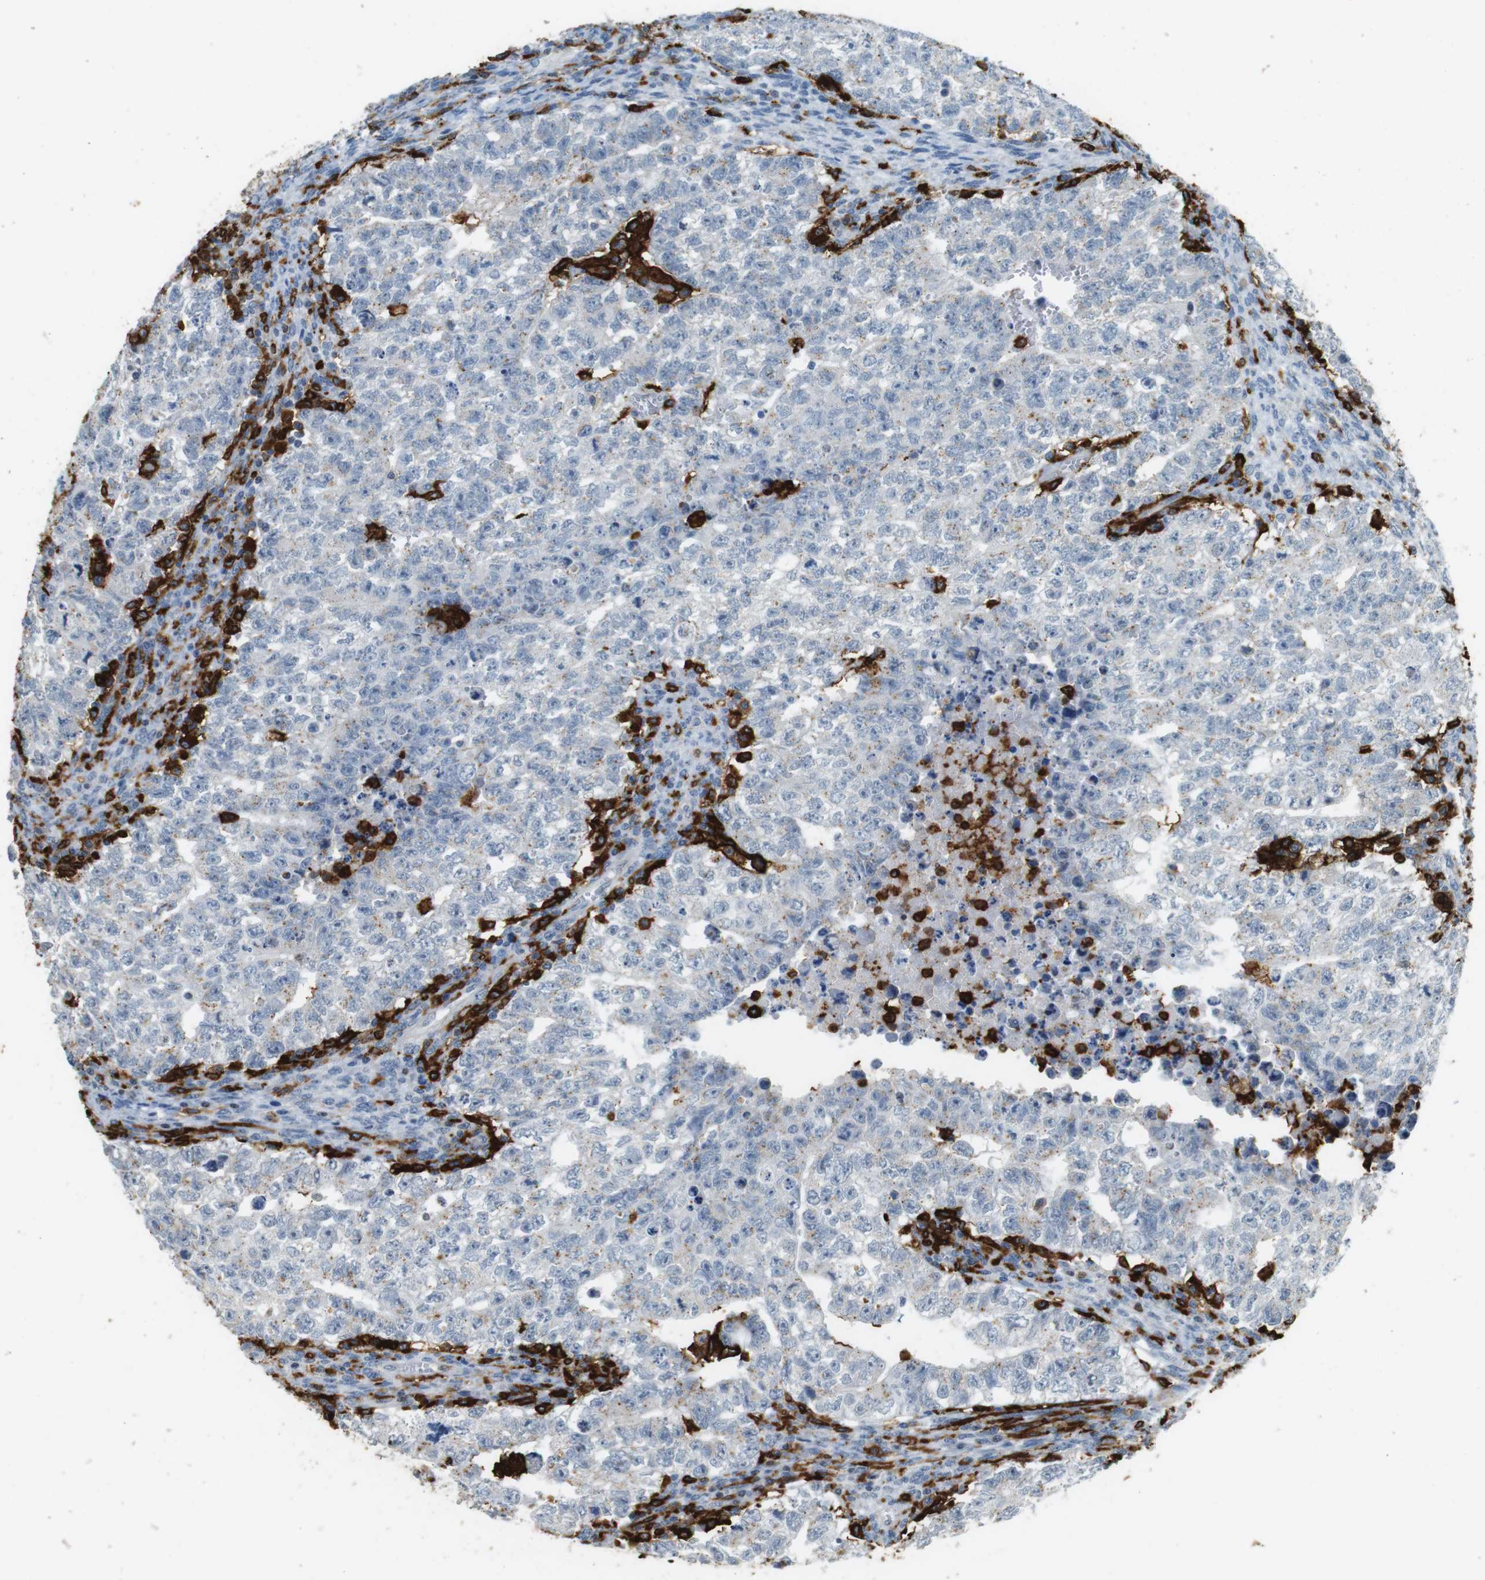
{"staining": {"intensity": "negative", "quantity": "none", "location": "none"}, "tissue": "testis cancer", "cell_type": "Tumor cells", "image_type": "cancer", "snomed": [{"axis": "morphology", "description": "Seminoma, NOS"}, {"axis": "morphology", "description": "Carcinoma, Embryonal, NOS"}, {"axis": "topography", "description": "Testis"}], "caption": "Human embryonal carcinoma (testis) stained for a protein using IHC displays no expression in tumor cells.", "gene": "HLA-DRA", "patient": {"sex": "male", "age": 38}}